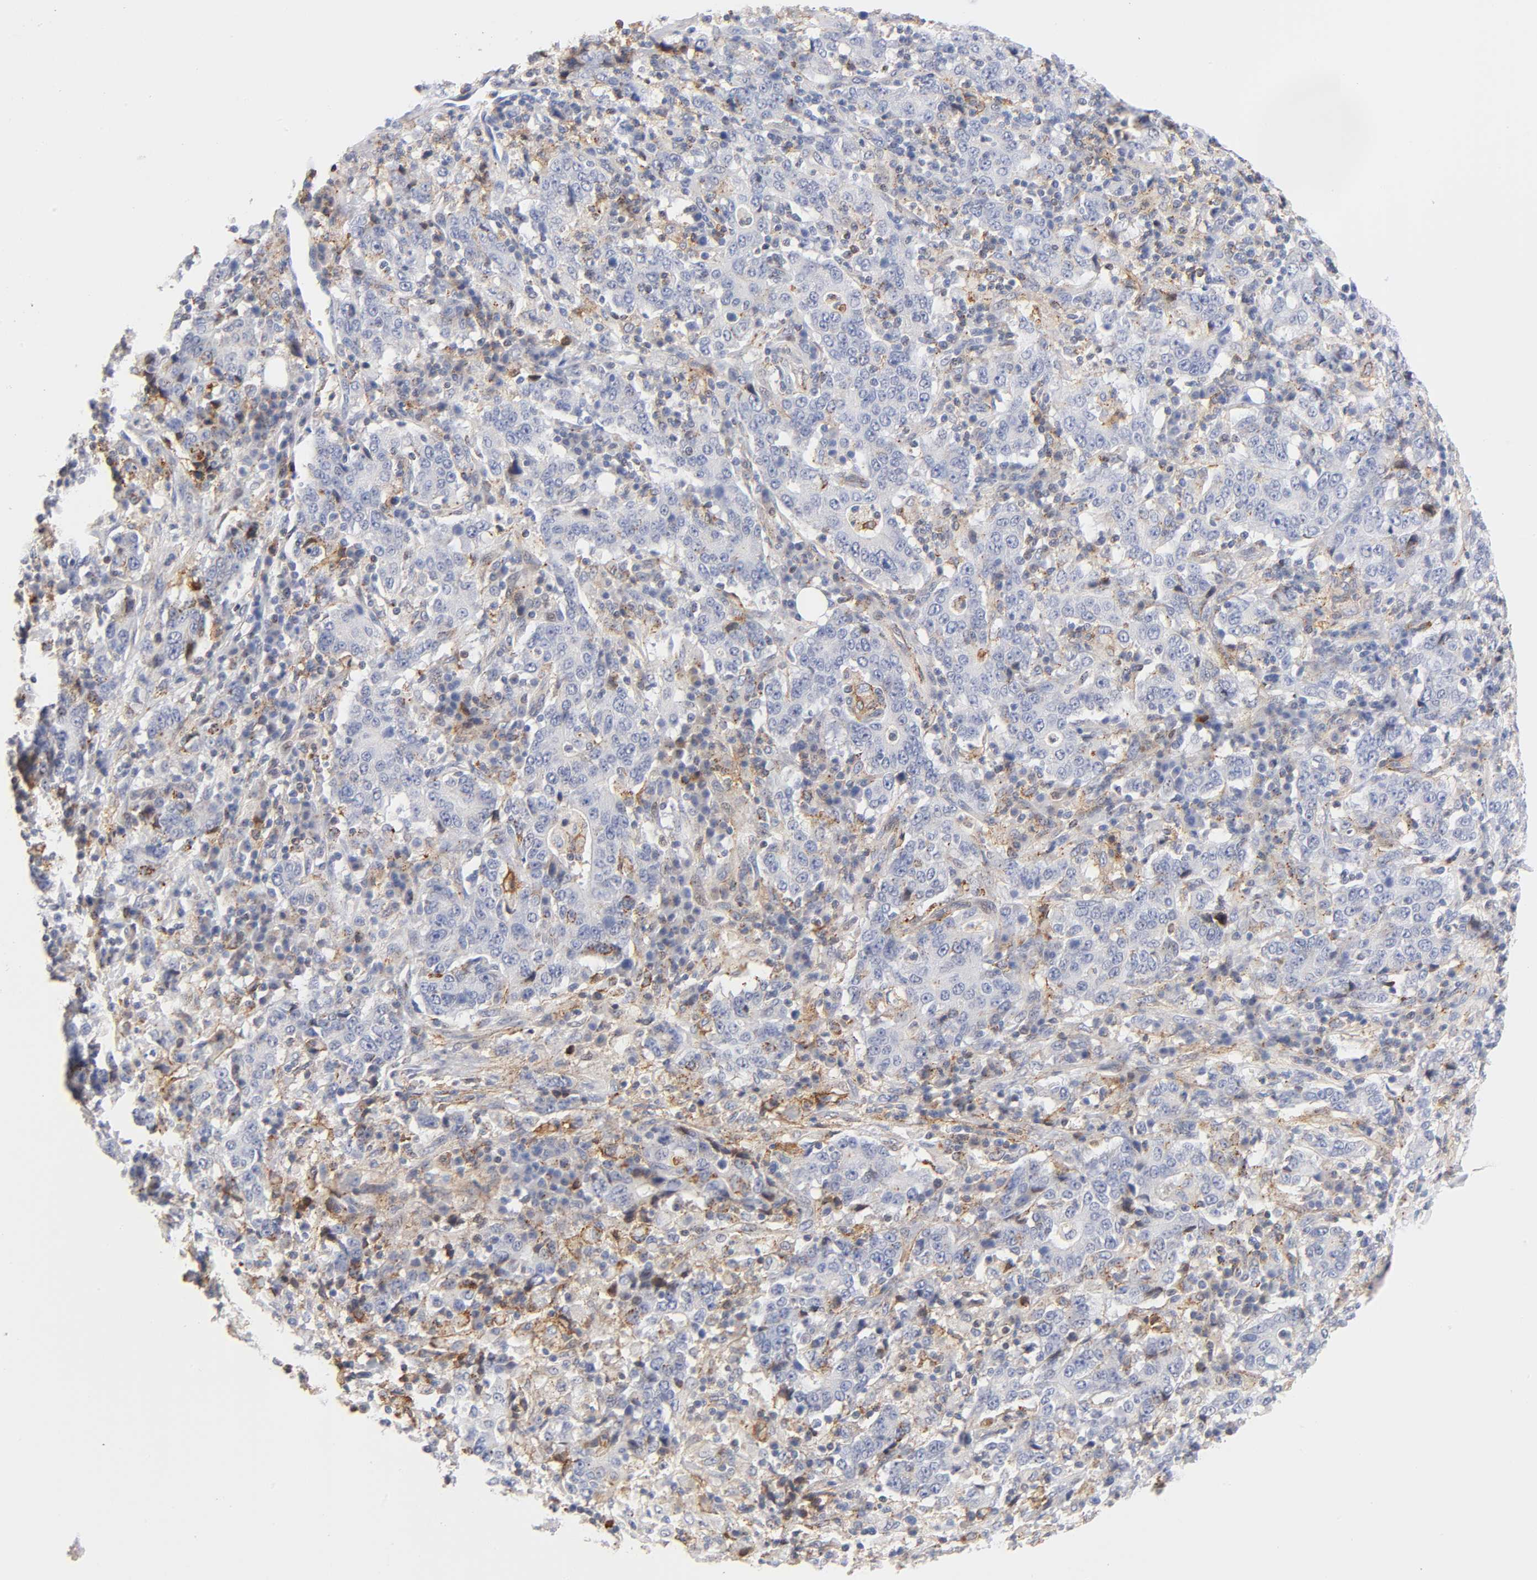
{"staining": {"intensity": "negative", "quantity": "none", "location": "none"}, "tissue": "stomach cancer", "cell_type": "Tumor cells", "image_type": "cancer", "snomed": [{"axis": "morphology", "description": "Normal tissue, NOS"}, {"axis": "morphology", "description": "Adenocarcinoma, NOS"}, {"axis": "topography", "description": "Stomach, upper"}, {"axis": "topography", "description": "Stomach"}], "caption": "Stomach cancer stained for a protein using immunohistochemistry exhibits no positivity tumor cells.", "gene": "ANXA7", "patient": {"sex": "male", "age": 59}}